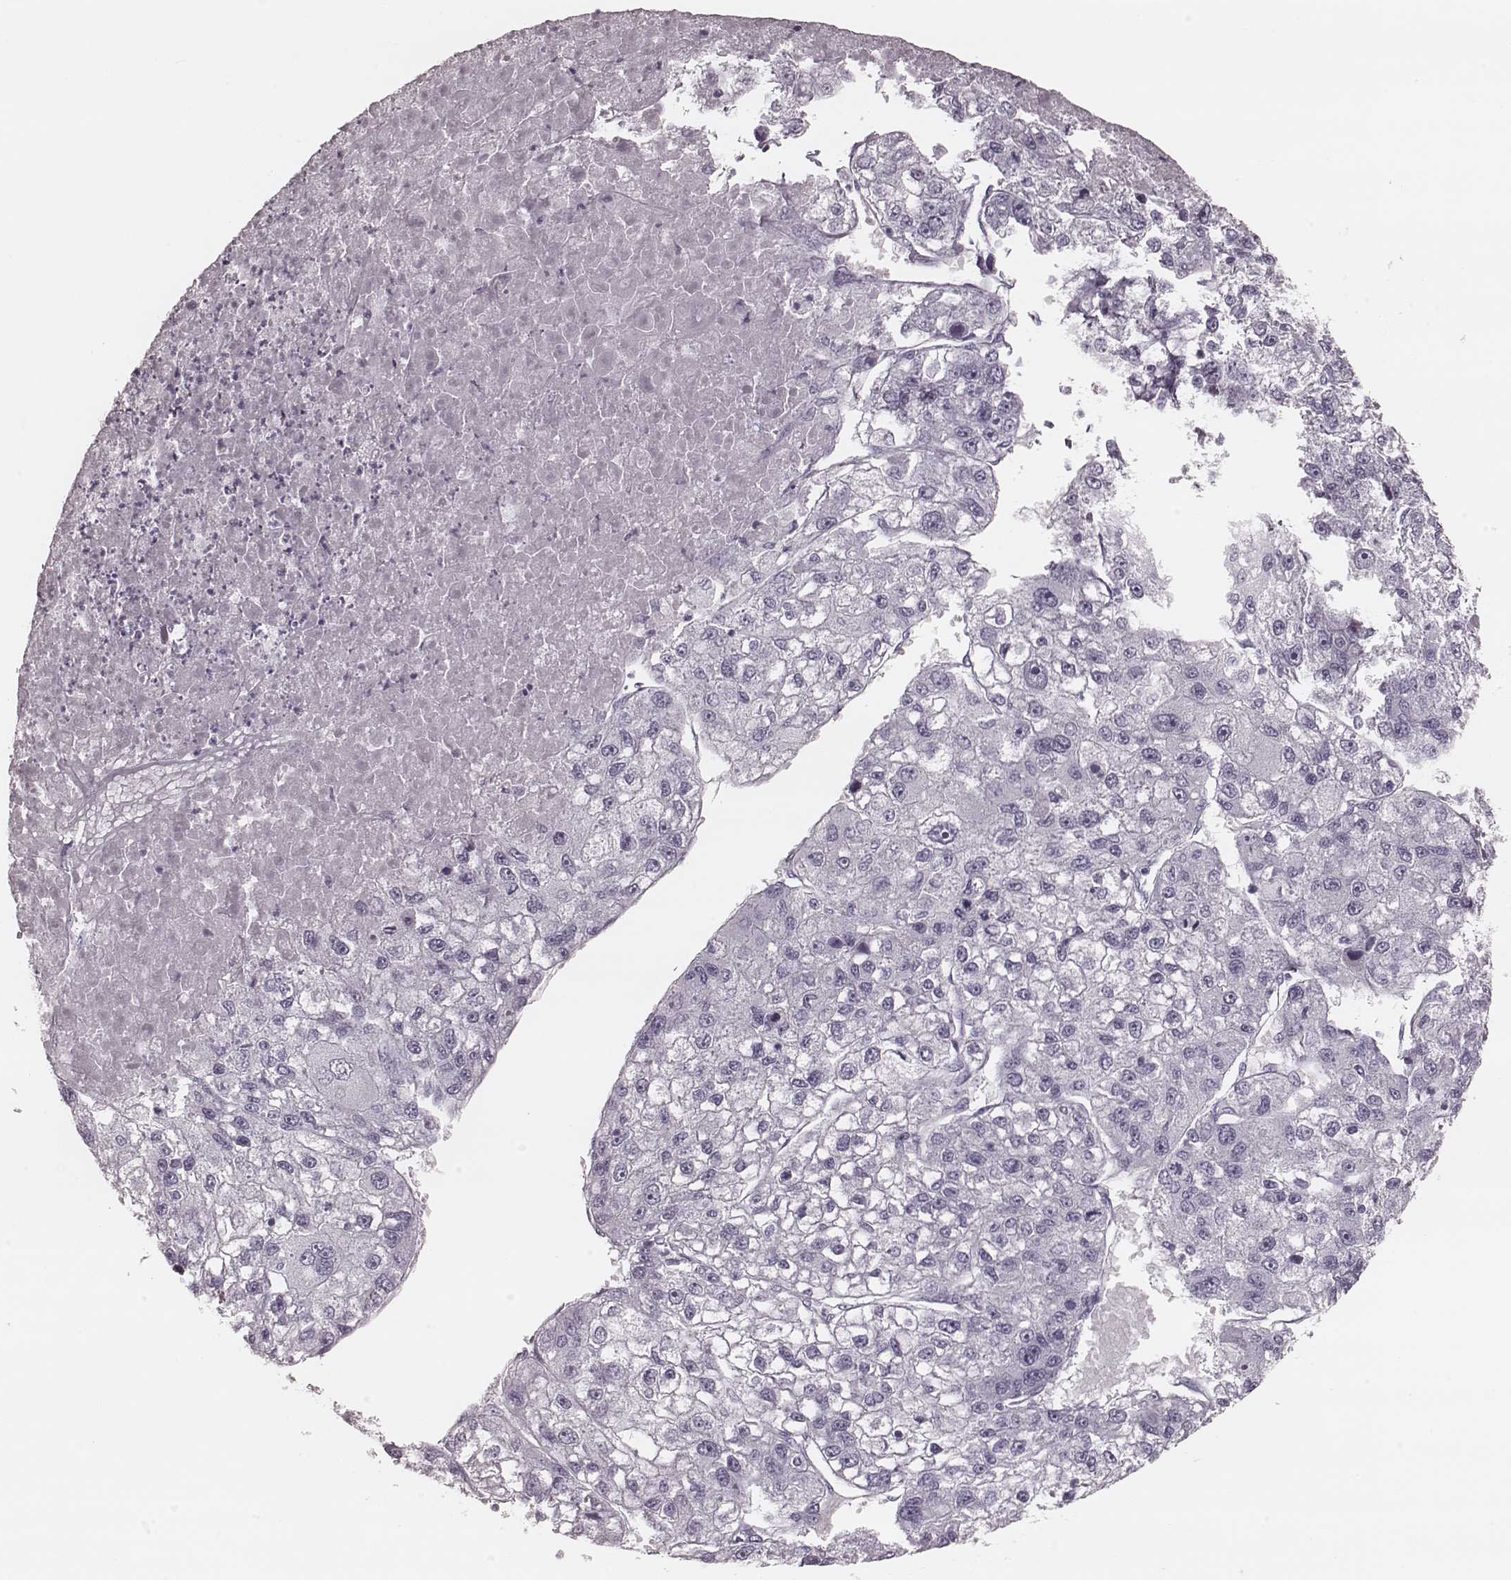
{"staining": {"intensity": "negative", "quantity": "none", "location": "none"}, "tissue": "liver cancer", "cell_type": "Tumor cells", "image_type": "cancer", "snomed": [{"axis": "morphology", "description": "Carcinoma, Hepatocellular, NOS"}, {"axis": "topography", "description": "Liver"}], "caption": "High magnification brightfield microscopy of liver cancer stained with DAB (3,3'-diaminobenzidine) (brown) and counterstained with hematoxylin (blue): tumor cells show no significant positivity. (Stains: DAB (3,3'-diaminobenzidine) immunohistochemistry (IHC) with hematoxylin counter stain, Microscopy: brightfield microscopy at high magnification).", "gene": "KRT74", "patient": {"sex": "male", "age": 56}}